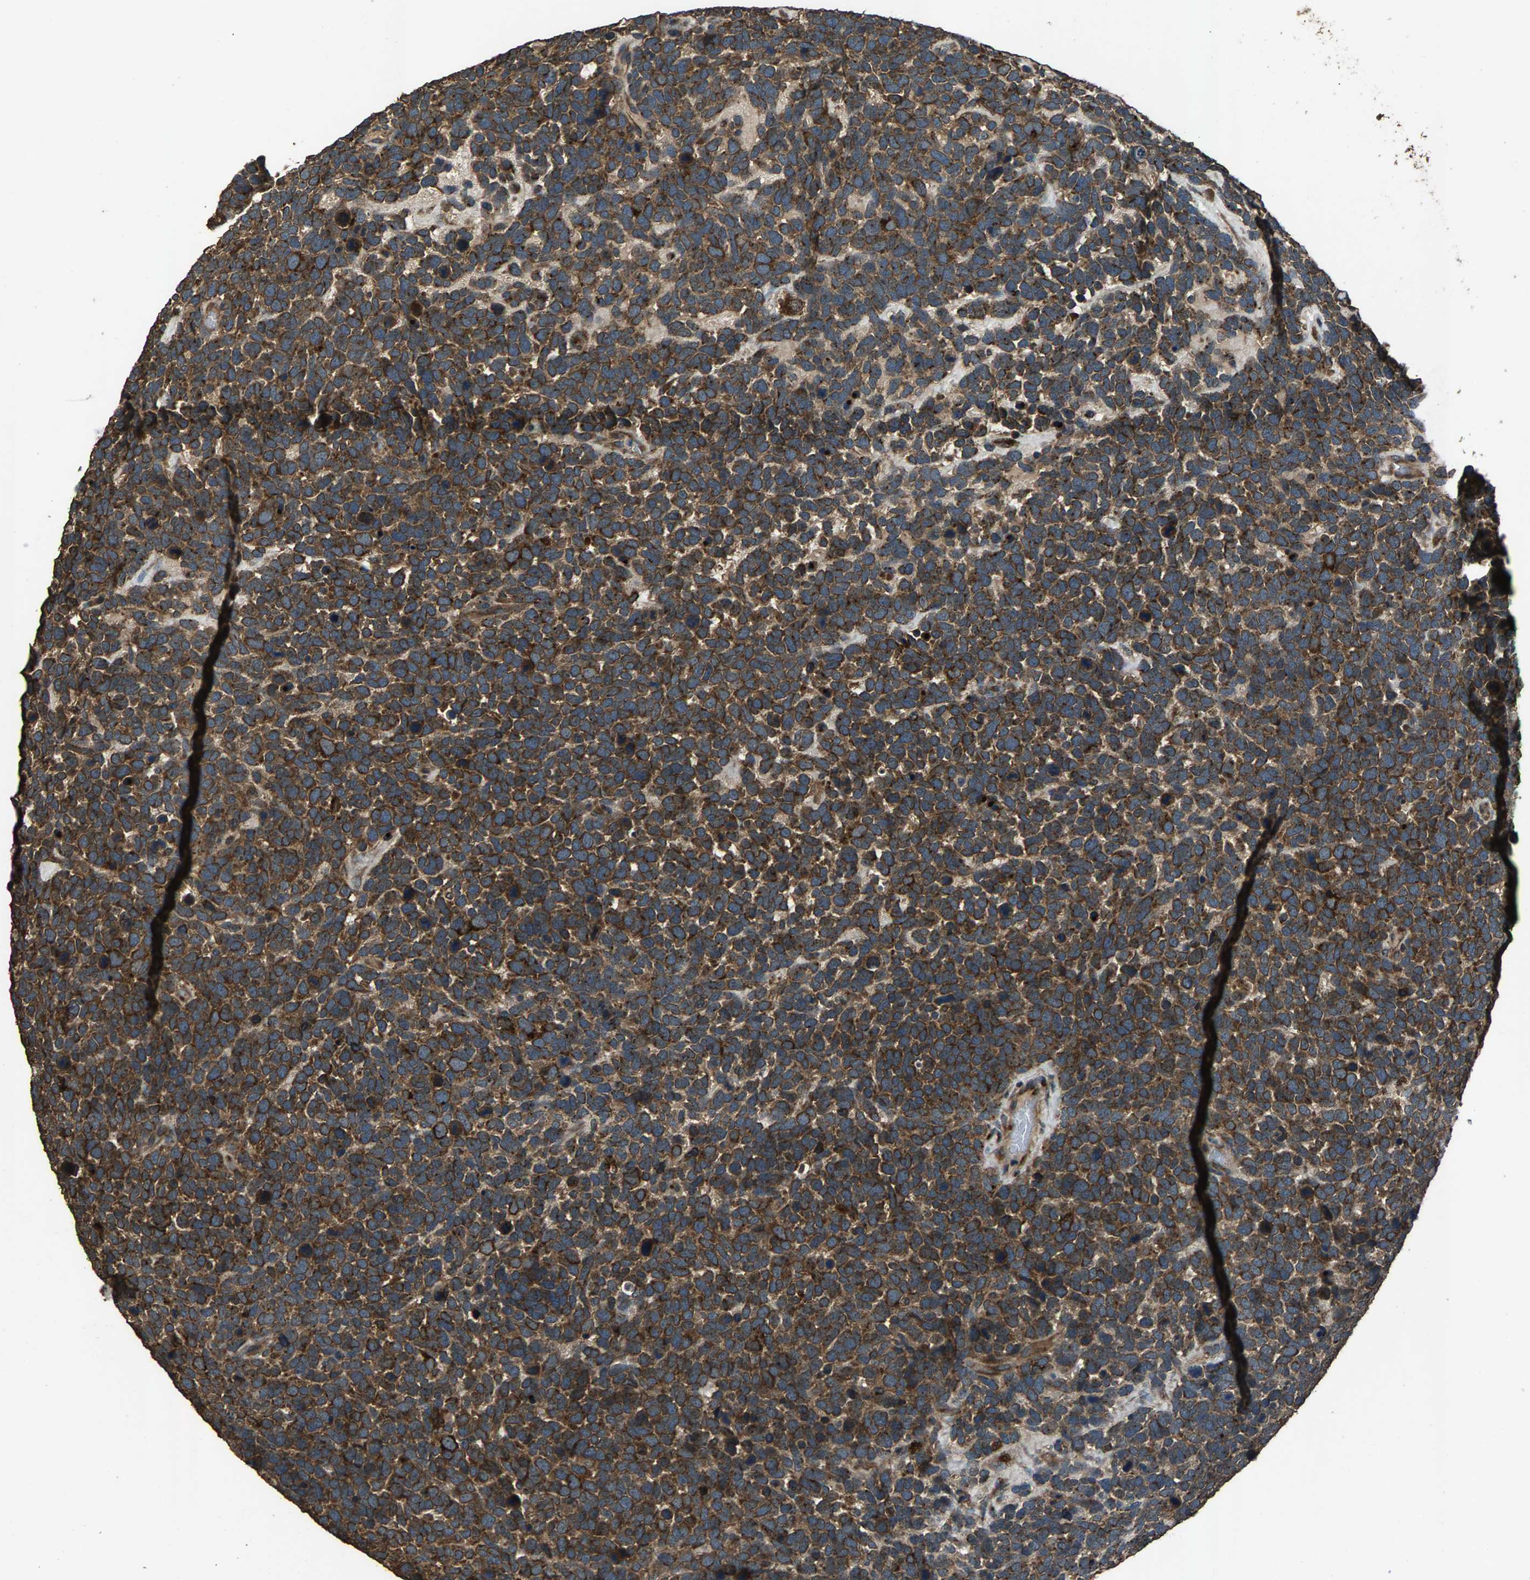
{"staining": {"intensity": "strong", "quantity": ">75%", "location": "cytoplasmic/membranous"}, "tissue": "urothelial cancer", "cell_type": "Tumor cells", "image_type": "cancer", "snomed": [{"axis": "morphology", "description": "Urothelial carcinoma, High grade"}, {"axis": "topography", "description": "Urinary bladder"}], "caption": "Immunohistochemistry (DAB) staining of urothelial cancer reveals strong cytoplasmic/membranous protein staining in approximately >75% of tumor cells.", "gene": "SLC38A10", "patient": {"sex": "female", "age": 82}}